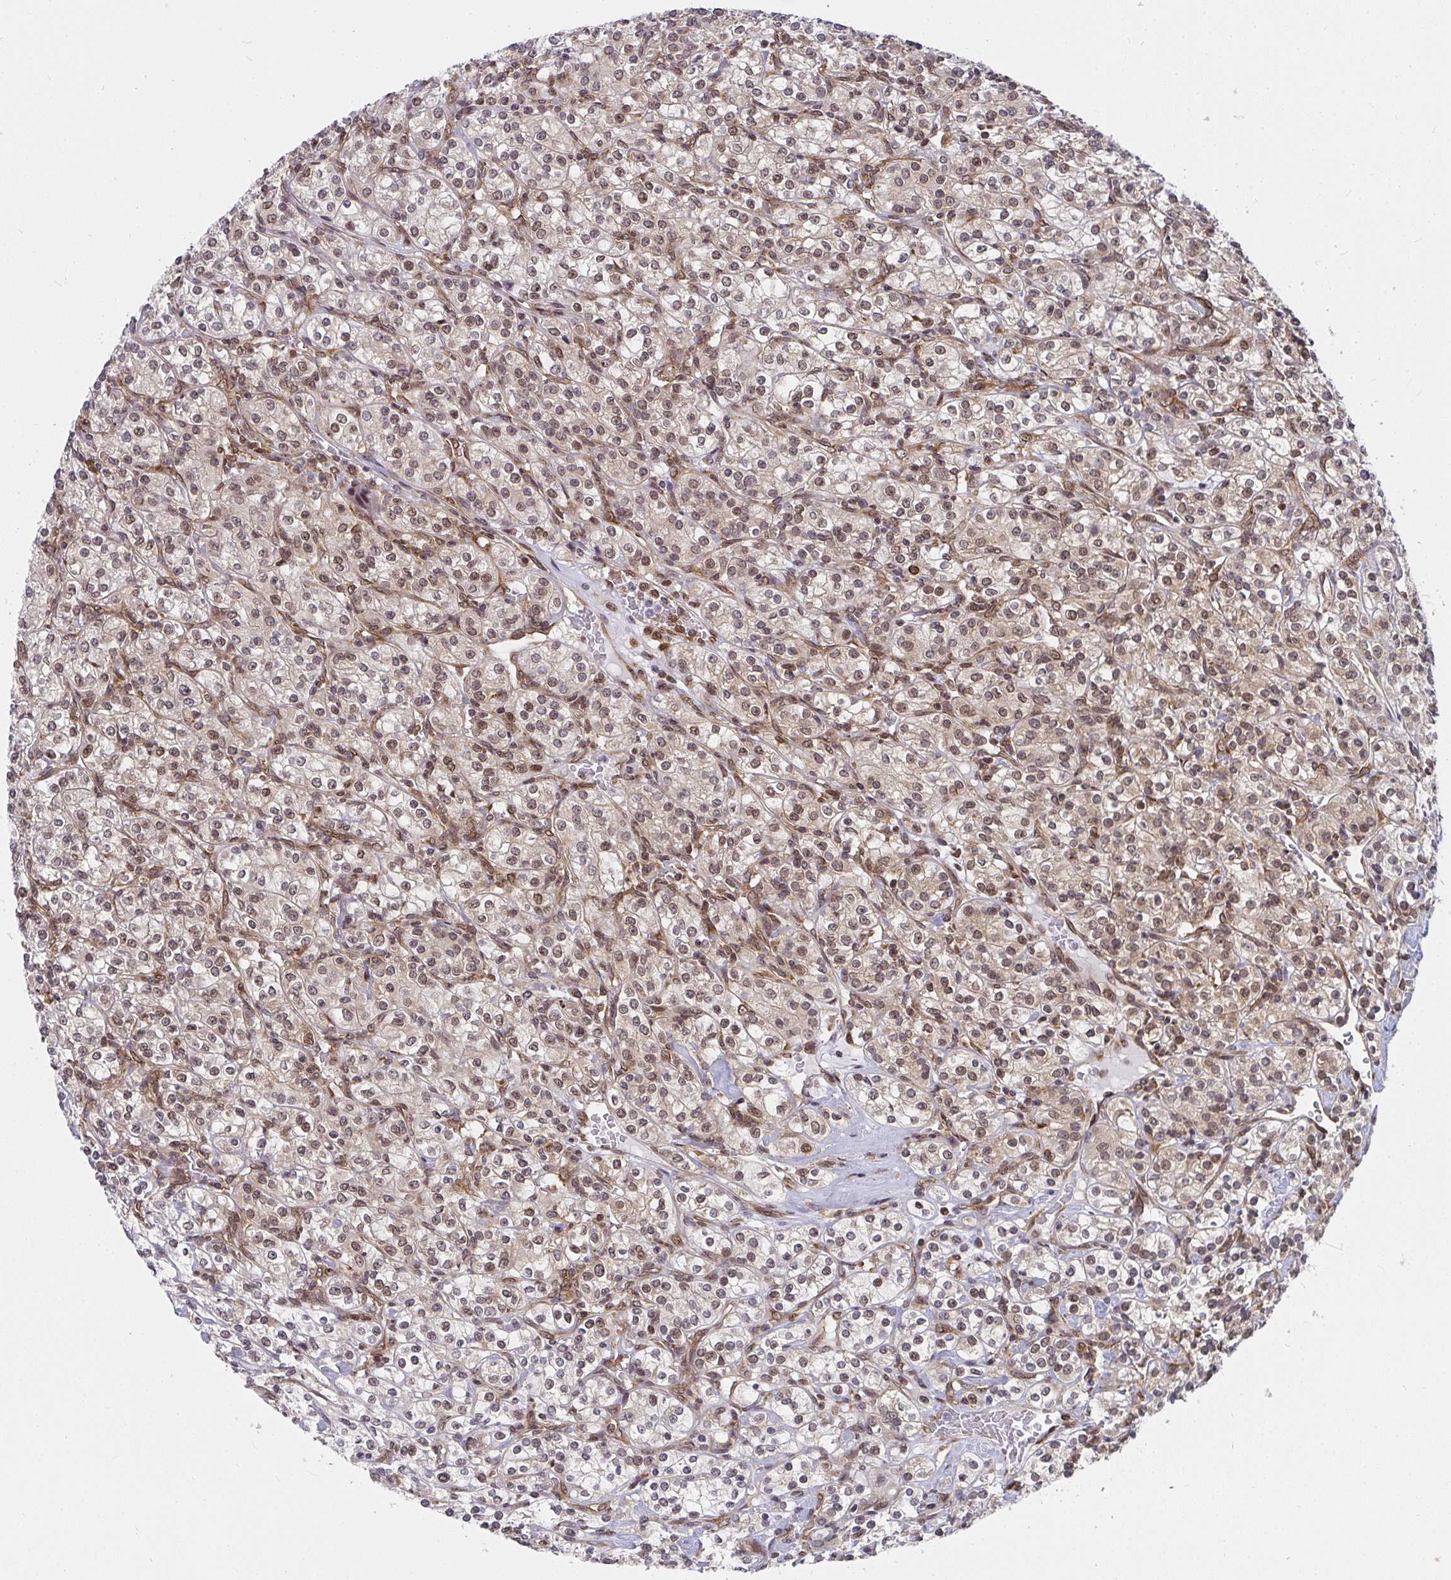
{"staining": {"intensity": "moderate", "quantity": "25%-75%", "location": "nuclear"}, "tissue": "renal cancer", "cell_type": "Tumor cells", "image_type": "cancer", "snomed": [{"axis": "morphology", "description": "Adenocarcinoma, NOS"}, {"axis": "topography", "description": "Kidney"}], "caption": "There is medium levels of moderate nuclear staining in tumor cells of adenocarcinoma (renal), as demonstrated by immunohistochemical staining (brown color).", "gene": "SYNCRIP", "patient": {"sex": "male", "age": 77}}